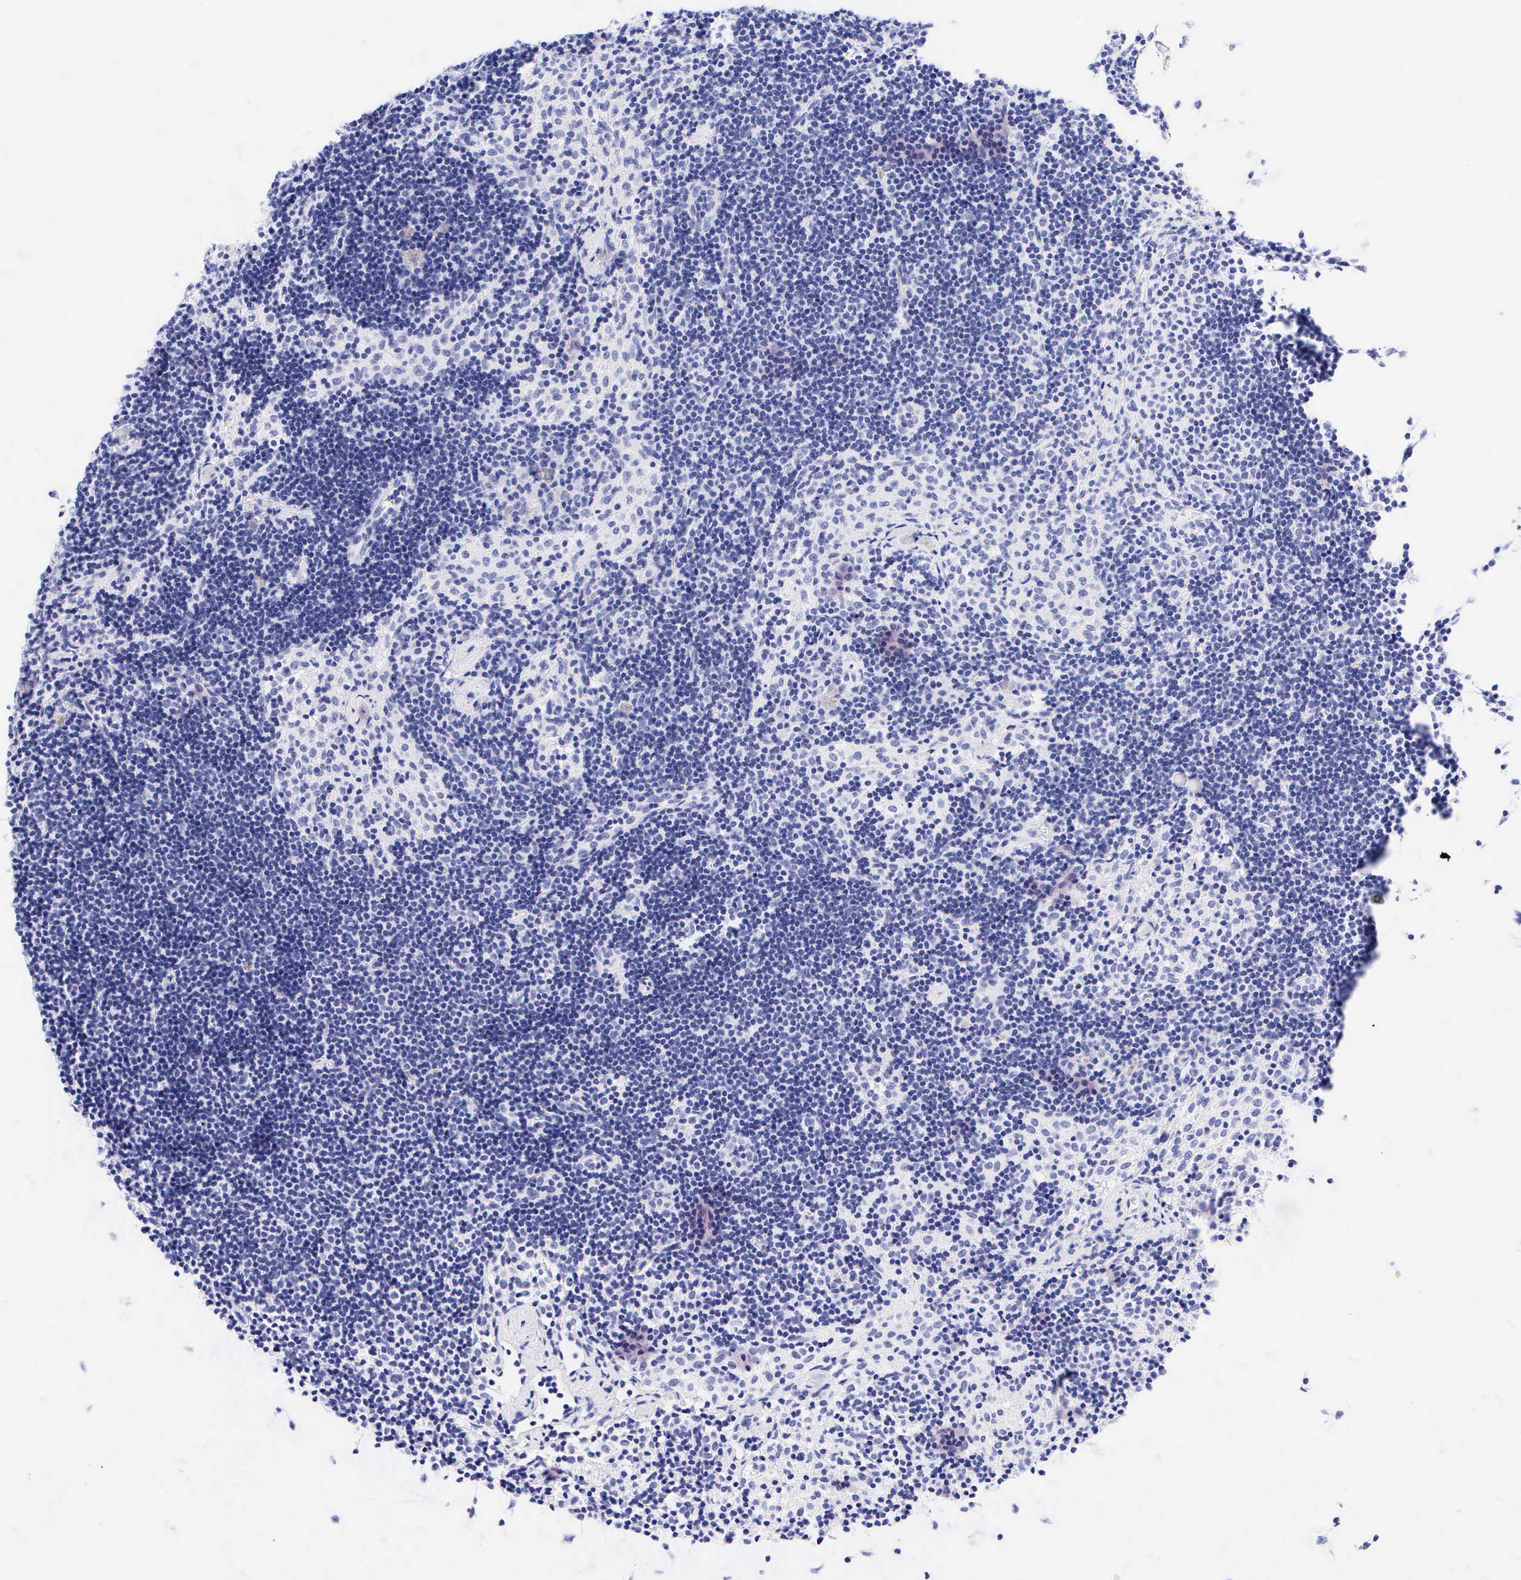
{"staining": {"intensity": "negative", "quantity": "none", "location": "none"}, "tissue": "lymph node", "cell_type": "Germinal center cells", "image_type": "normal", "snomed": [{"axis": "morphology", "description": "Normal tissue, NOS"}, {"axis": "topography", "description": "Lymph node"}], "caption": "This is an immunohistochemistry (IHC) photomicrograph of unremarkable human lymph node. There is no expression in germinal center cells.", "gene": "KRT20", "patient": {"sex": "female", "age": 35}}